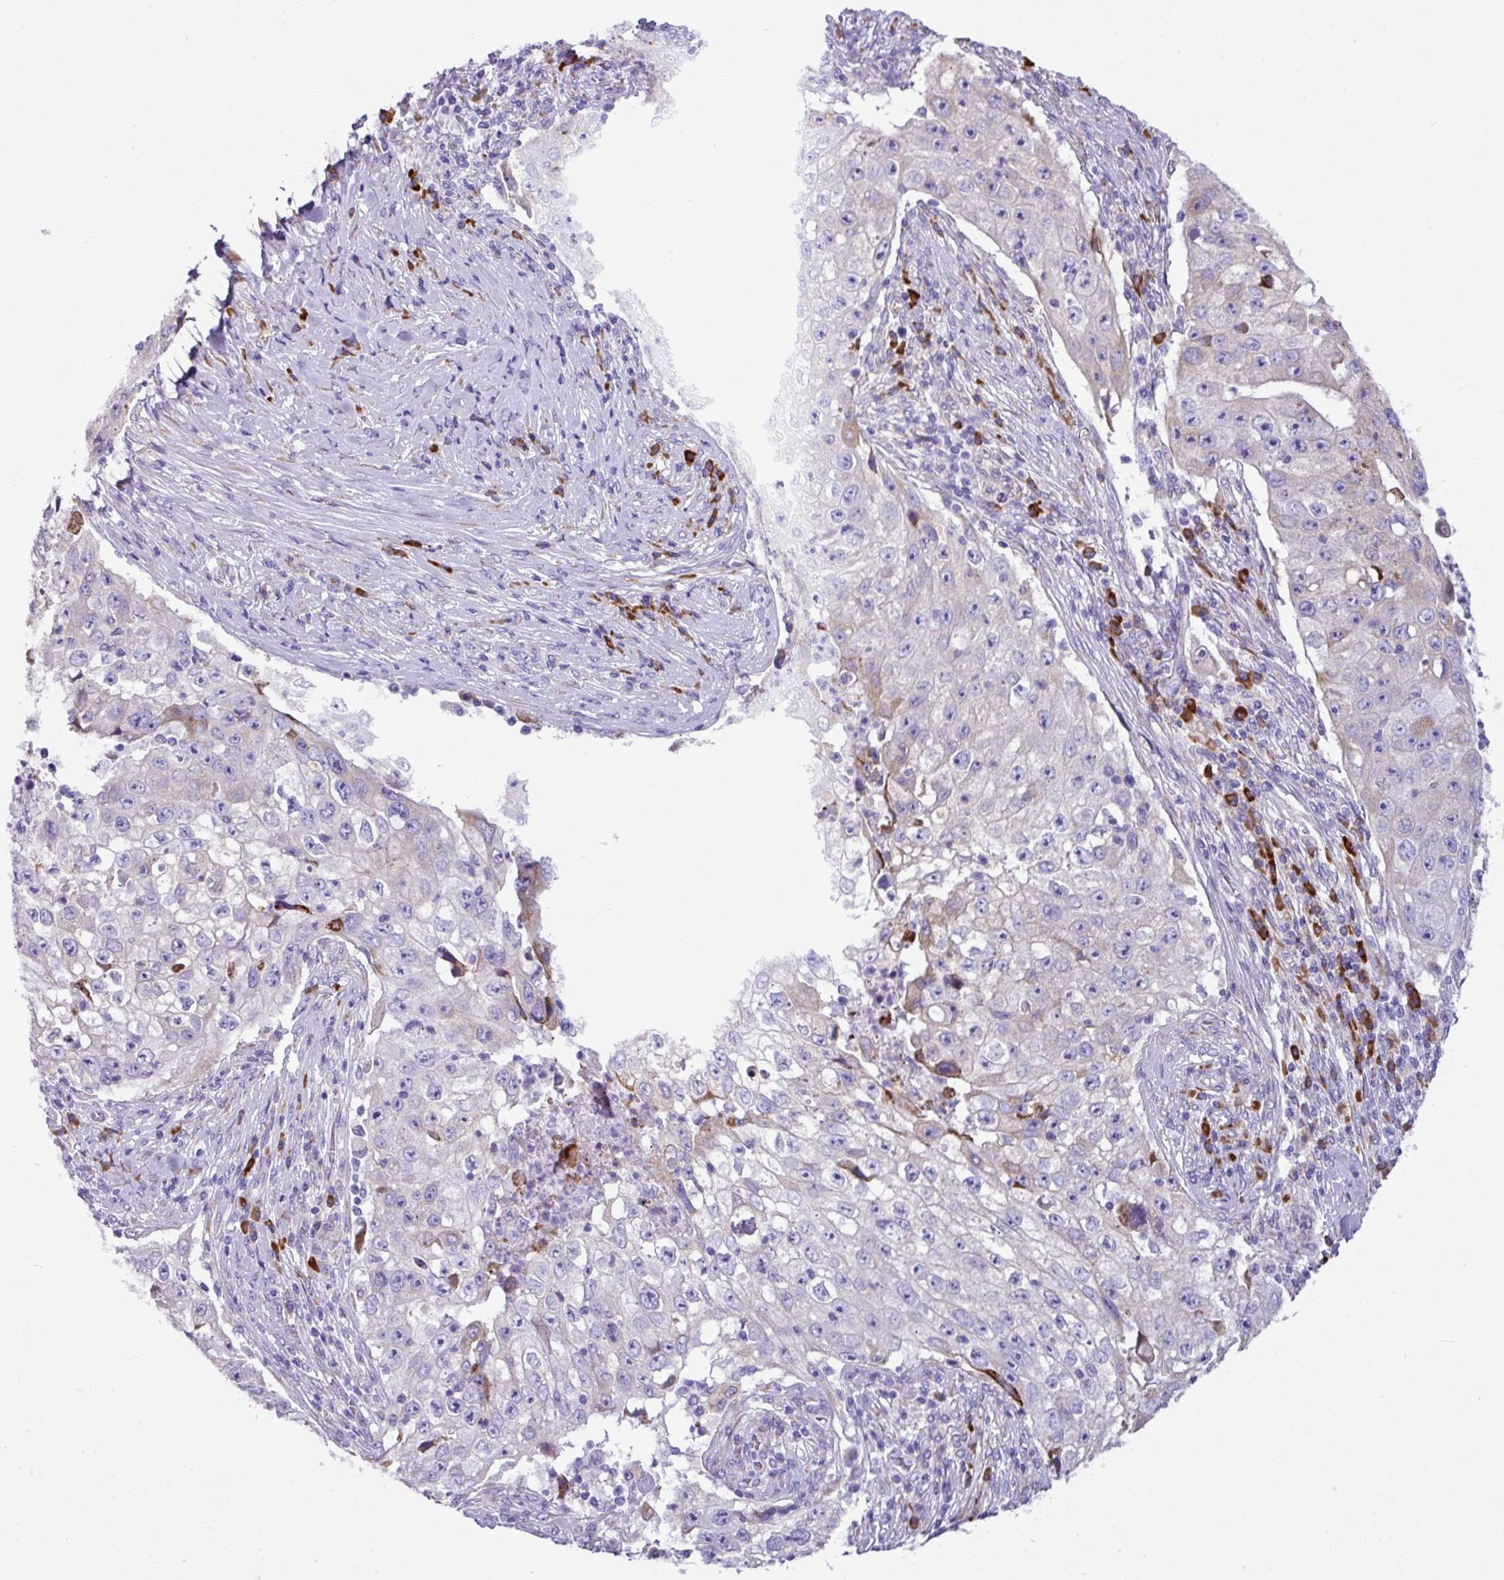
{"staining": {"intensity": "negative", "quantity": "none", "location": "none"}, "tissue": "lung cancer", "cell_type": "Tumor cells", "image_type": "cancer", "snomed": [{"axis": "morphology", "description": "Squamous cell carcinoma, NOS"}, {"axis": "topography", "description": "Lung"}], "caption": "This is an immunohistochemistry (IHC) image of lung cancer. There is no staining in tumor cells.", "gene": "RGS21", "patient": {"sex": "male", "age": 64}}